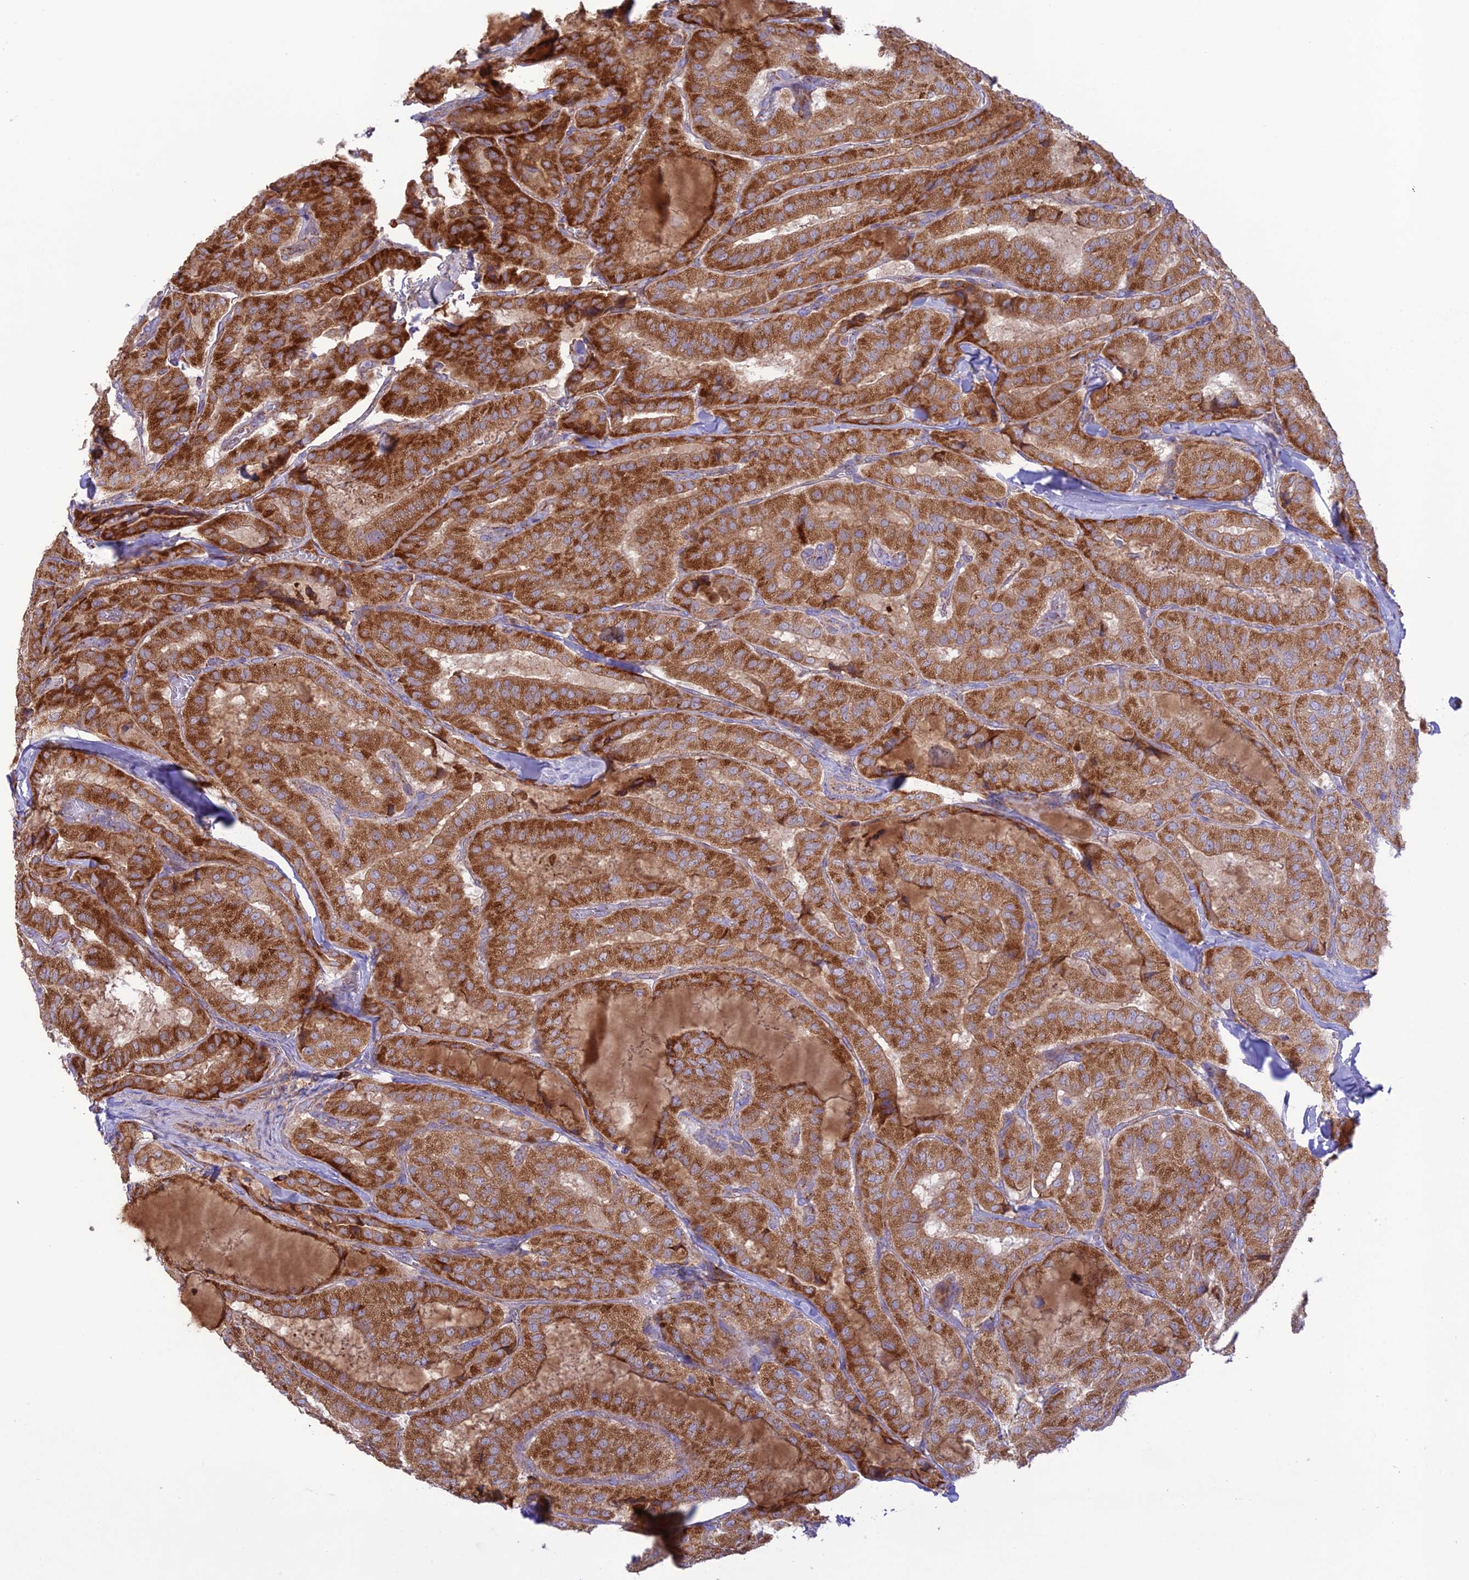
{"staining": {"intensity": "strong", "quantity": ">75%", "location": "cytoplasmic/membranous"}, "tissue": "thyroid cancer", "cell_type": "Tumor cells", "image_type": "cancer", "snomed": [{"axis": "morphology", "description": "Normal tissue, NOS"}, {"axis": "morphology", "description": "Papillary adenocarcinoma, NOS"}, {"axis": "topography", "description": "Thyroid gland"}], "caption": "High-magnification brightfield microscopy of thyroid cancer stained with DAB (3,3'-diaminobenzidine) (brown) and counterstained with hematoxylin (blue). tumor cells exhibit strong cytoplasmic/membranous staining is present in approximately>75% of cells.", "gene": "UAP1L1", "patient": {"sex": "female", "age": 59}}